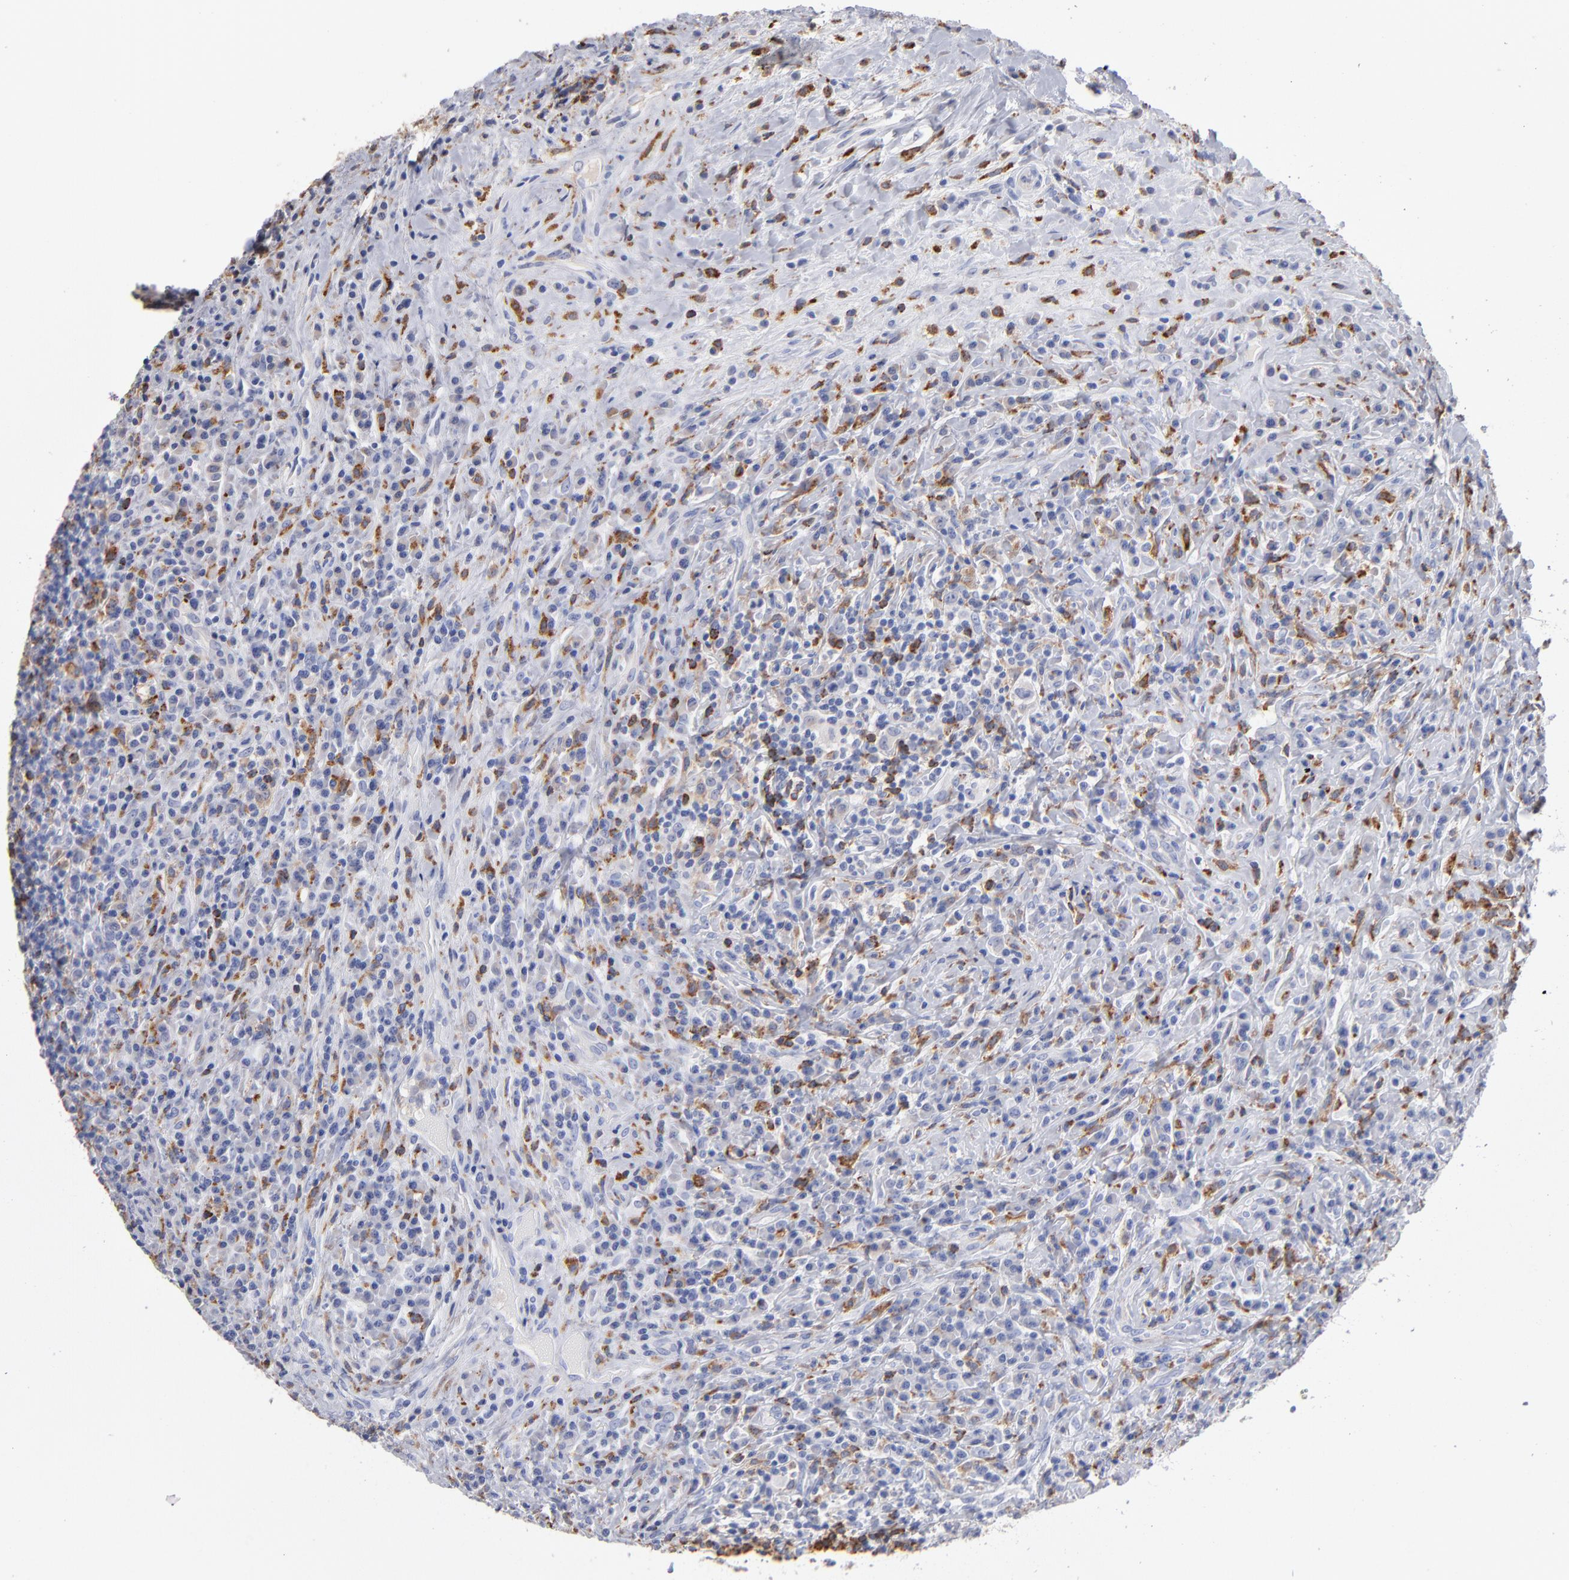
{"staining": {"intensity": "negative", "quantity": "none", "location": "none"}, "tissue": "lymphoma", "cell_type": "Tumor cells", "image_type": "cancer", "snomed": [{"axis": "morphology", "description": "Hodgkin's disease, NOS"}, {"axis": "topography", "description": "Lymph node"}], "caption": "Immunohistochemistry micrograph of Hodgkin's disease stained for a protein (brown), which demonstrates no staining in tumor cells.", "gene": "CD180", "patient": {"sex": "female", "age": 25}}